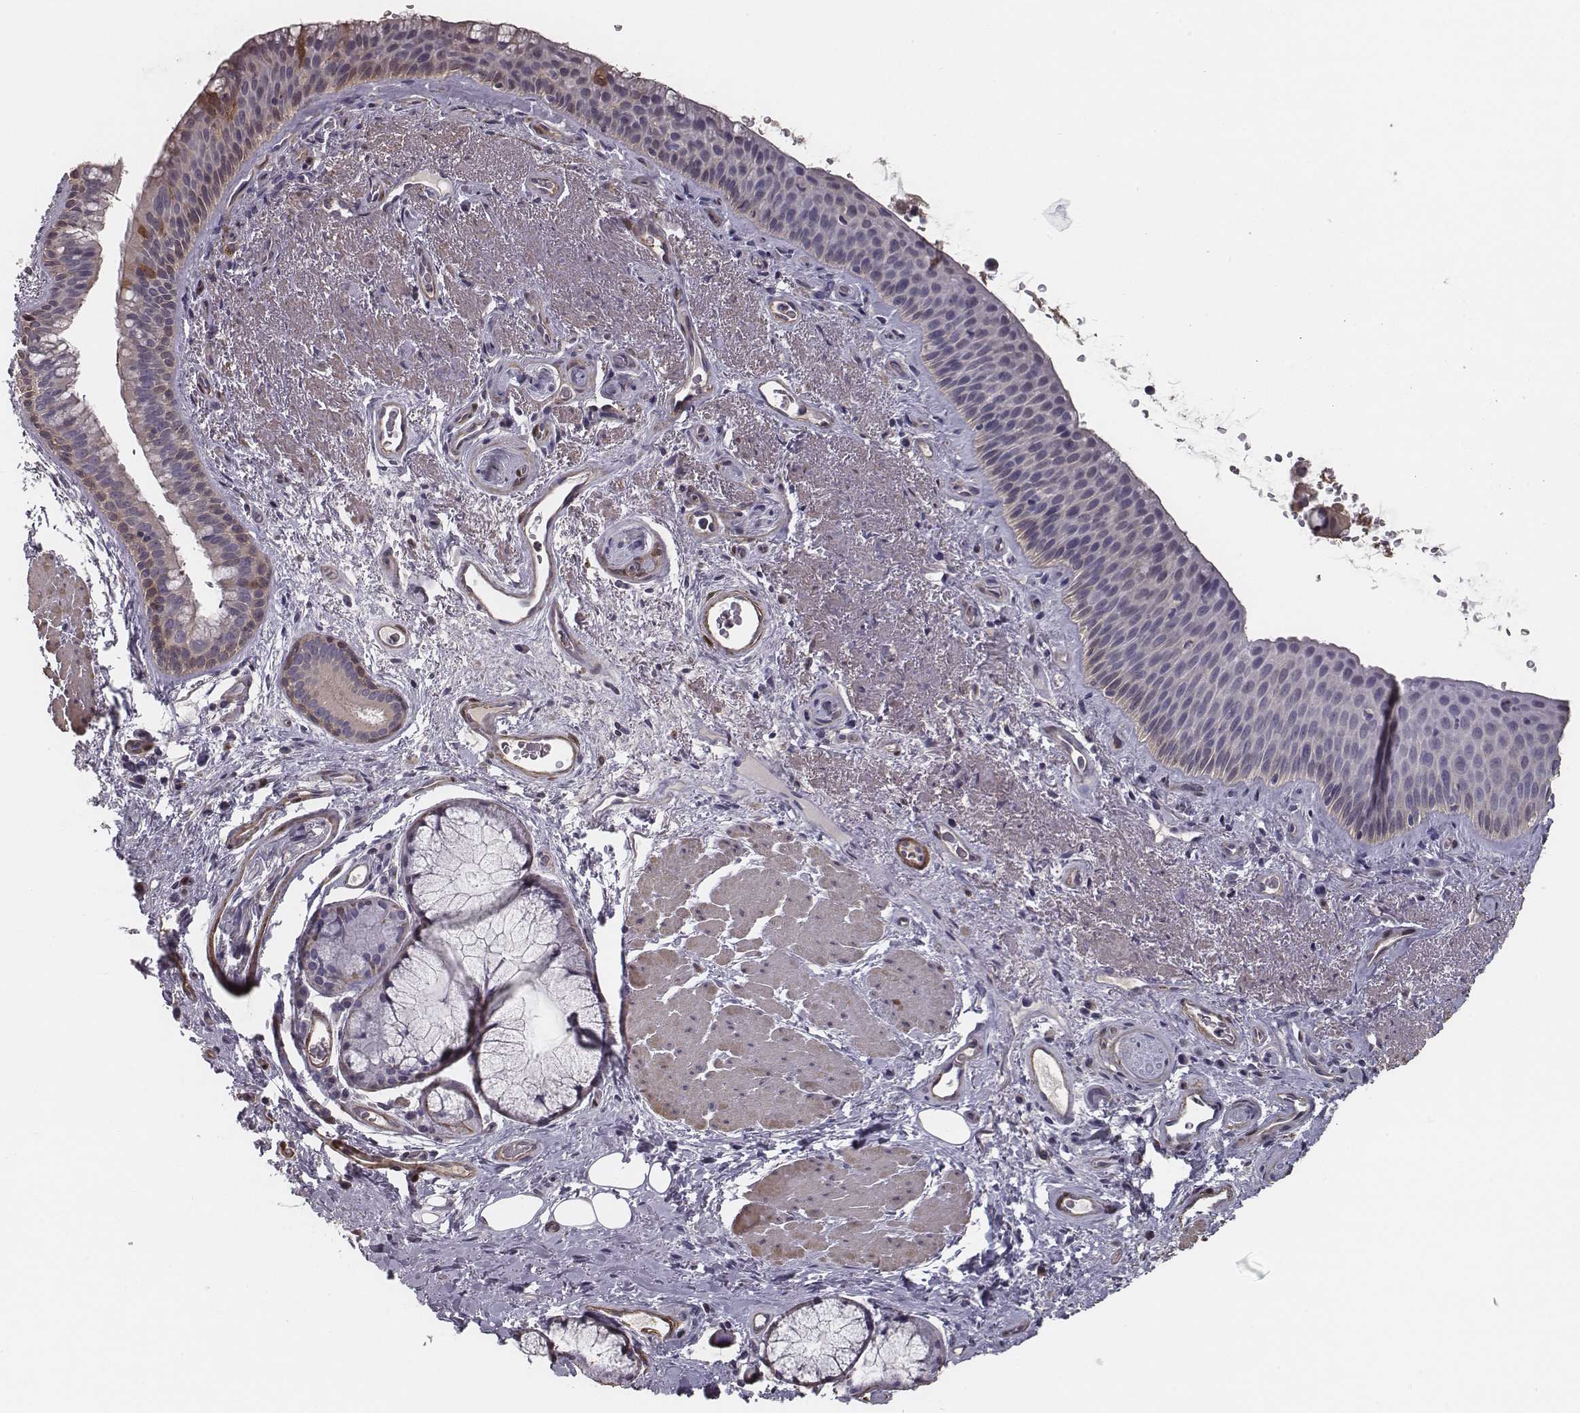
{"staining": {"intensity": "strong", "quantity": "<25%", "location": "cytoplasmic/membranous"}, "tissue": "bronchus", "cell_type": "Respiratory epithelial cells", "image_type": "normal", "snomed": [{"axis": "morphology", "description": "Normal tissue, NOS"}, {"axis": "topography", "description": "Bronchus"}], "caption": "Human bronchus stained with a protein marker demonstrates strong staining in respiratory epithelial cells.", "gene": "ISYNA1", "patient": {"sex": "male", "age": 48}}